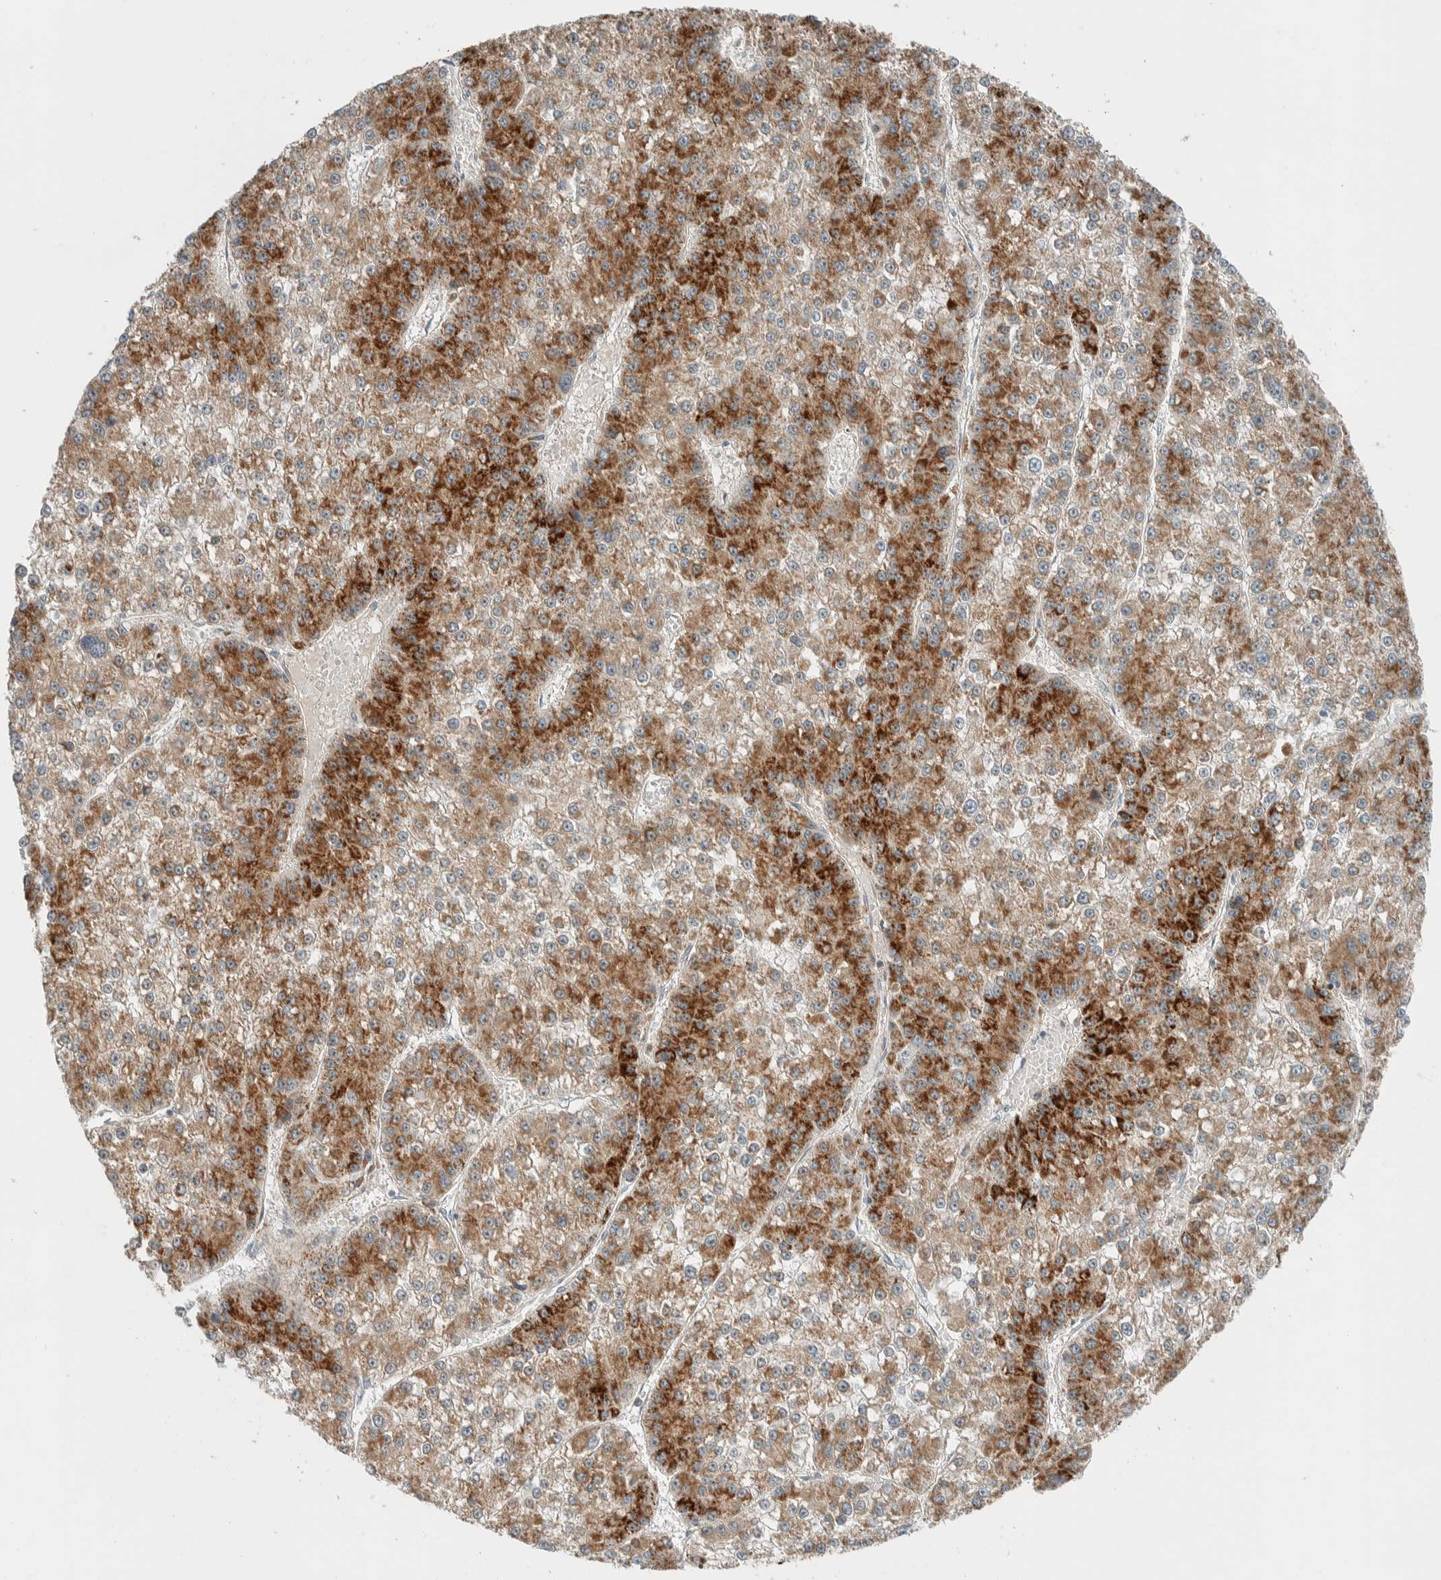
{"staining": {"intensity": "moderate", "quantity": ">75%", "location": "cytoplasmic/membranous"}, "tissue": "liver cancer", "cell_type": "Tumor cells", "image_type": "cancer", "snomed": [{"axis": "morphology", "description": "Carcinoma, Hepatocellular, NOS"}, {"axis": "topography", "description": "Liver"}], "caption": "About >75% of tumor cells in human hepatocellular carcinoma (liver) exhibit moderate cytoplasmic/membranous protein positivity as visualized by brown immunohistochemical staining.", "gene": "SLFN12L", "patient": {"sex": "female", "age": 73}}